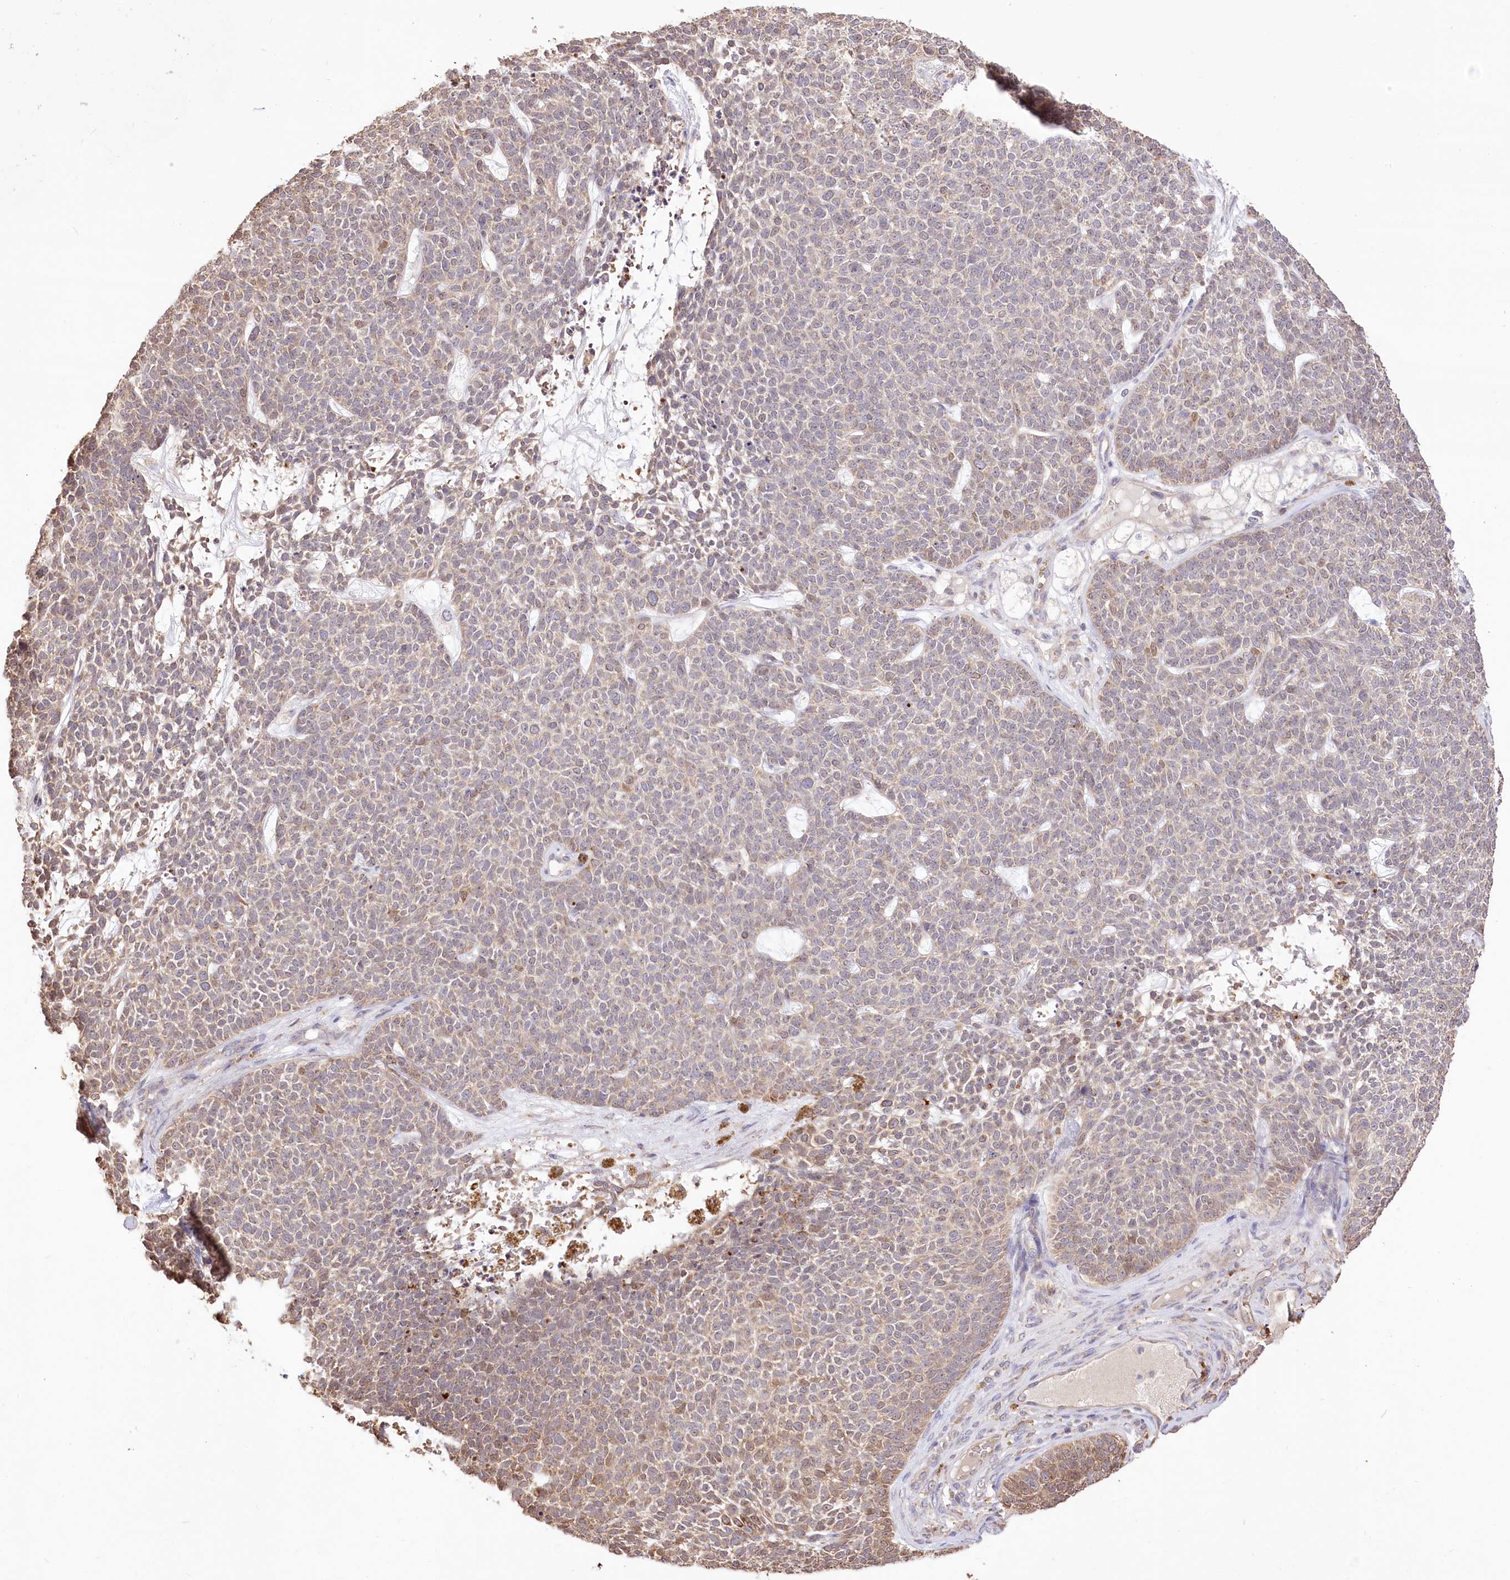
{"staining": {"intensity": "moderate", "quantity": "25%-75%", "location": "cytoplasmic/membranous"}, "tissue": "skin cancer", "cell_type": "Tumor cells", "image_type": "cancer", "snomed": [{"axis": "morphology", "description": "Basal cell carcinoma"}, {"axis": "topography", "description": "Skin"}], "caption": "Protein analysis of skin cancer tissue demonstrates moderate cytoplasmic/membranous staining in approximately 25%-75% of tumor cells.", "gene": "R3HDM2", "patient": {"sex": "female", "age": 84}}